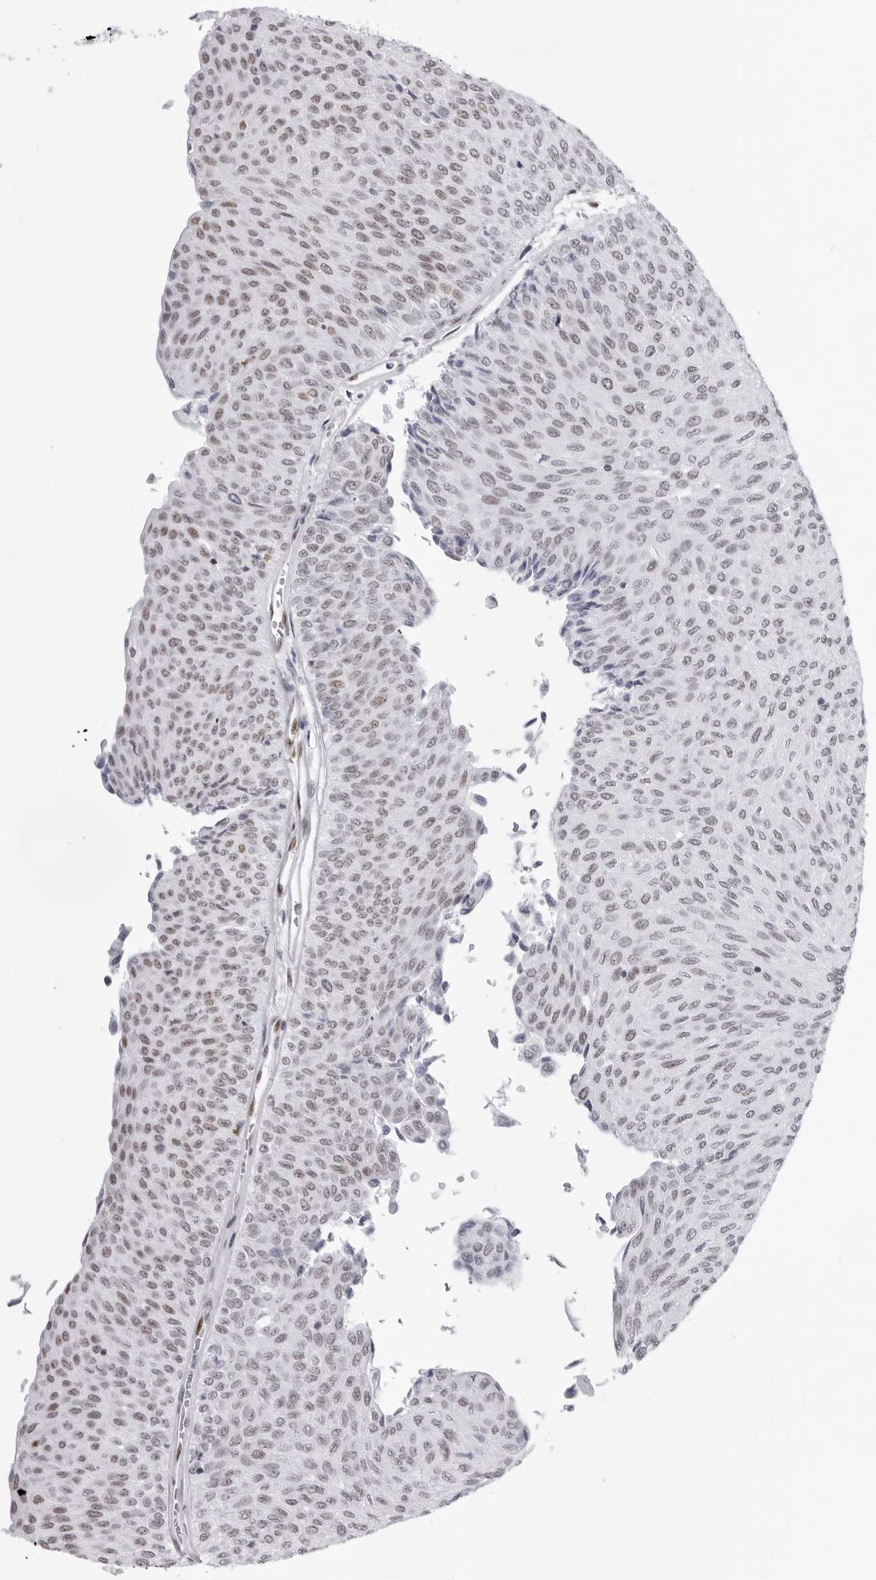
{"staining": {"intensity": "moderate", "quantity": ">75%", "location": "nuclear"}, "tissue": "urothelial cancer", "cell_type": "Tumor cells", "image_type": "cancer", "snomed": [{"axis": "morphology", "description": "Urothelial carcinoma, Low grade"}, {"axis": "topography", "description": "Urinary bladder"}], "caption": "Human urothelial cancer stained with a brown dye demonstrates moderate nuclear positive positivity in approximately >75% of tumor cells.", "gene": "IRF2BP2", "patient": {"sex": "male", "age": 78}}